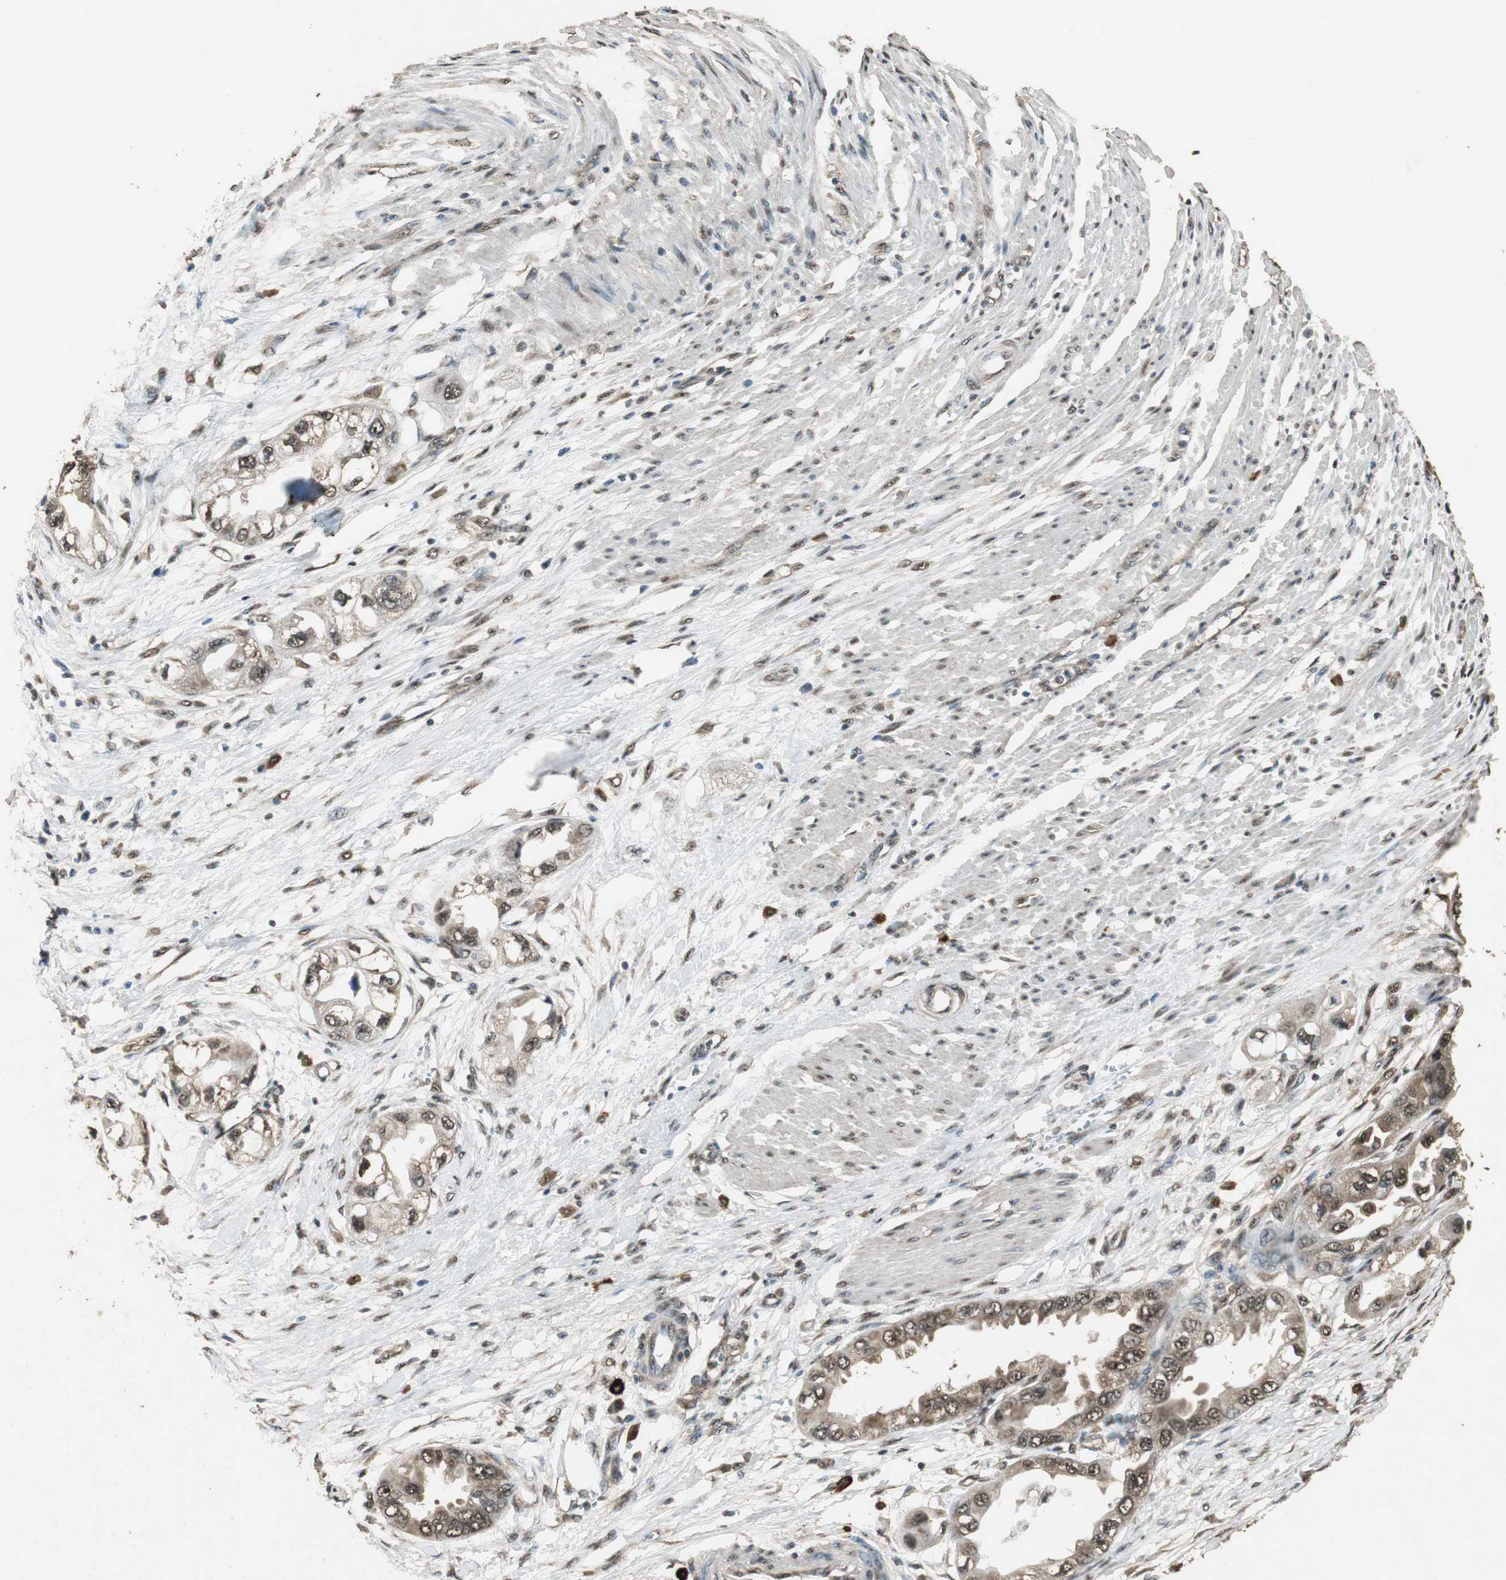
{"staining": {"intensity": "moderate", "quantity": ">75%", "location": "cytoplasmic/membranous,nuclear"}, "tissue": "endometrial cancer", "cell_type": "Tumor cells", "image_type": "cancer", "snomed": [{"axis": "morphology", "description": "Adenocarcinoma, NOS"}, {"axis": "topography", "description": "Endometrium"}], "caption": "The image reveals staining of endometrial cancer, revealing moderate cytoplasmic/membranous and nuclear protein staining (brown color) within tumor cells.", "gene": "PPP1R13B", "patient": {"sex": "female", "age": 67}}